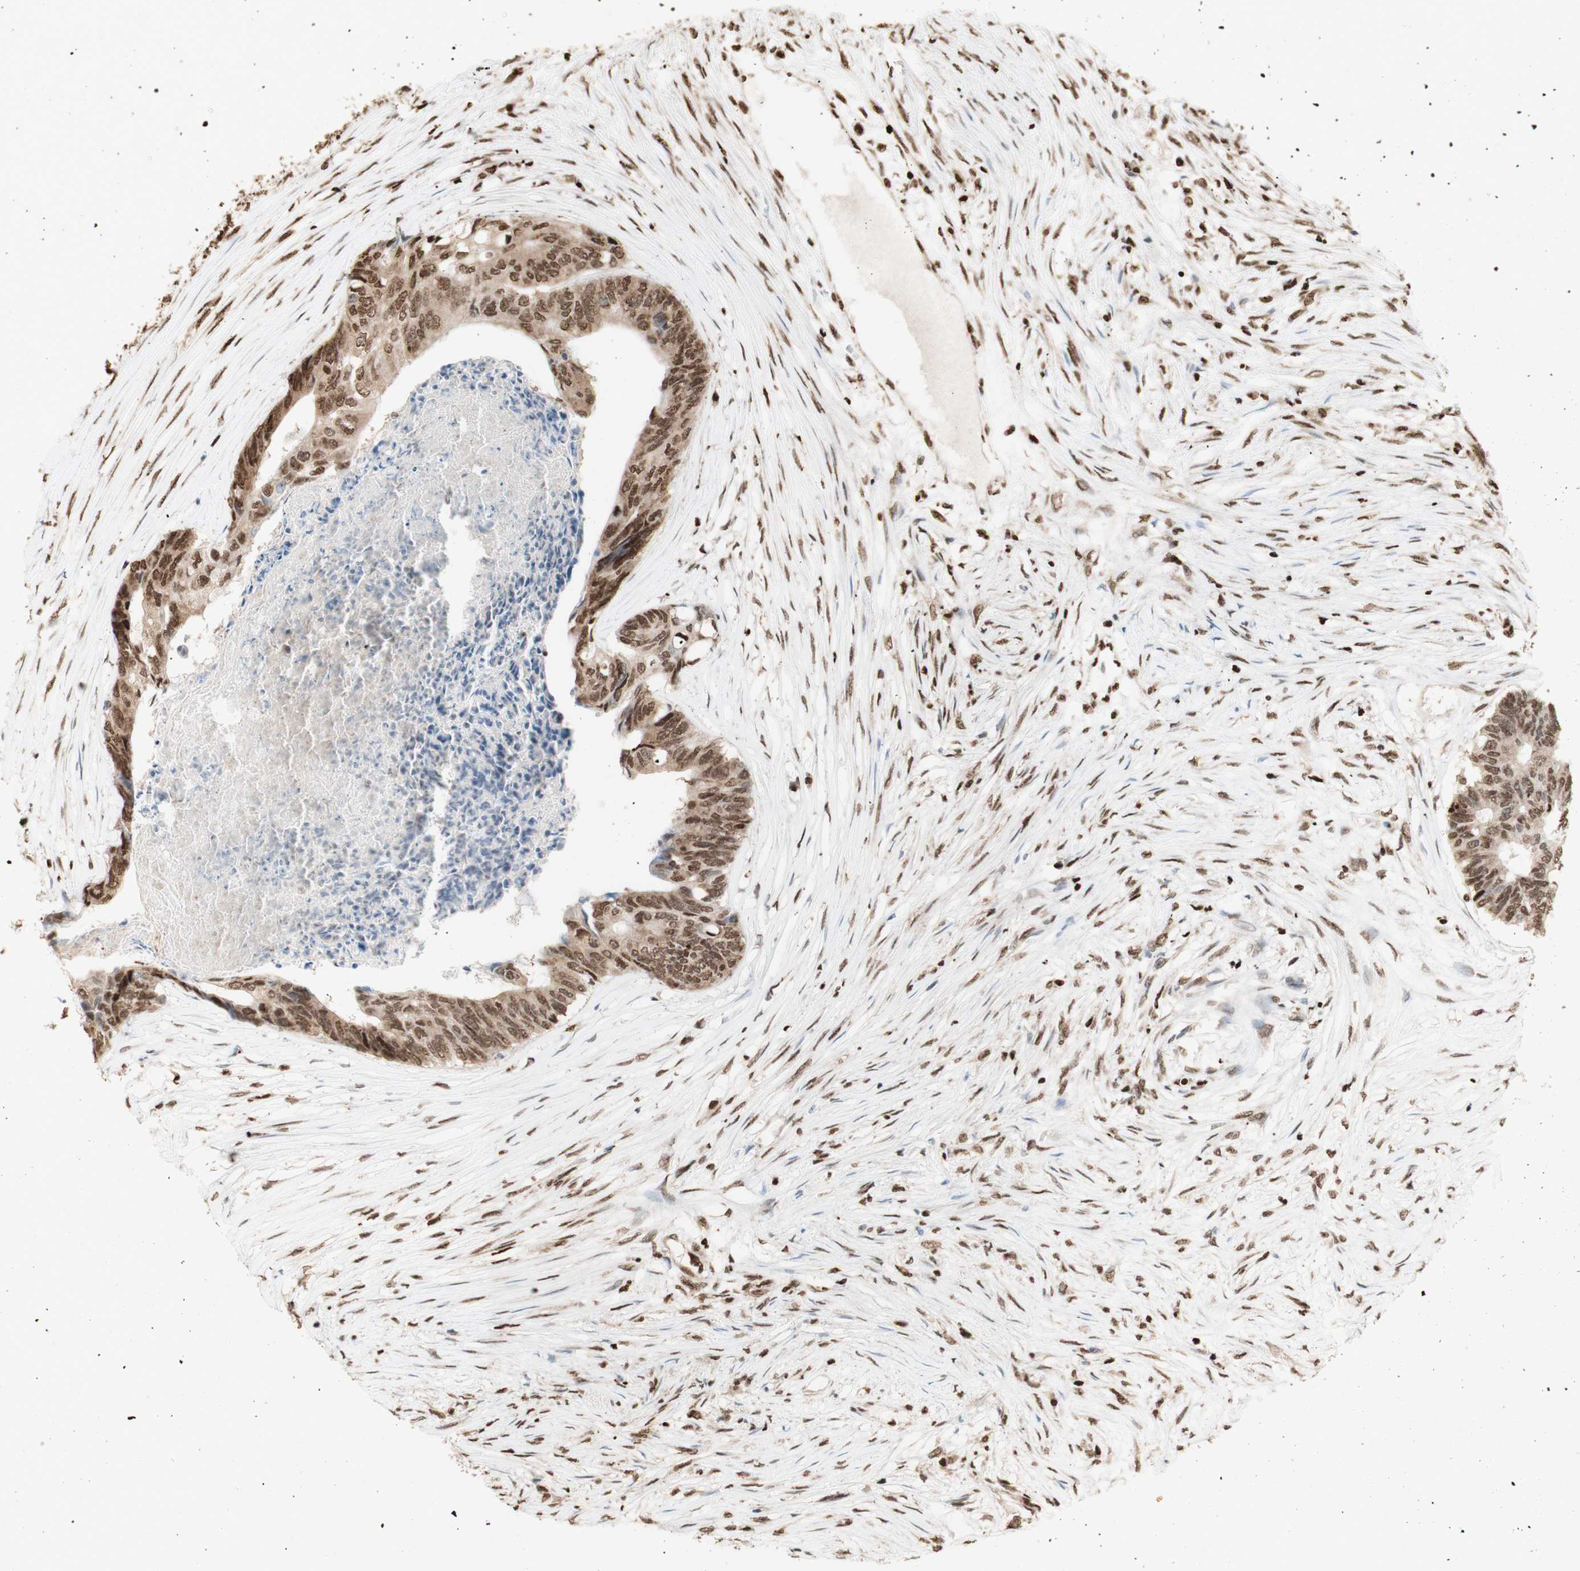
{"staining": {"intensity": "moderate", "quantity": ">75%", "location": "nuclear"}, "tissue": "colorectal cancer", "cell_type": "Tumor cells", "image_type": "cancer", "snomed": [{"axis": "morphology", "description": "Adenocarcinoma, NOS"}, {"axis": "topography", "description": "Rectum"}], "caption": "Protein staining of adenocarcinoma (colorectal) tissue shows moderate nuclear staining in approximately >75% of tumor cells.", "gene": "HNRNPA2B1", "patient": {"sex": "male", "age": 63}}